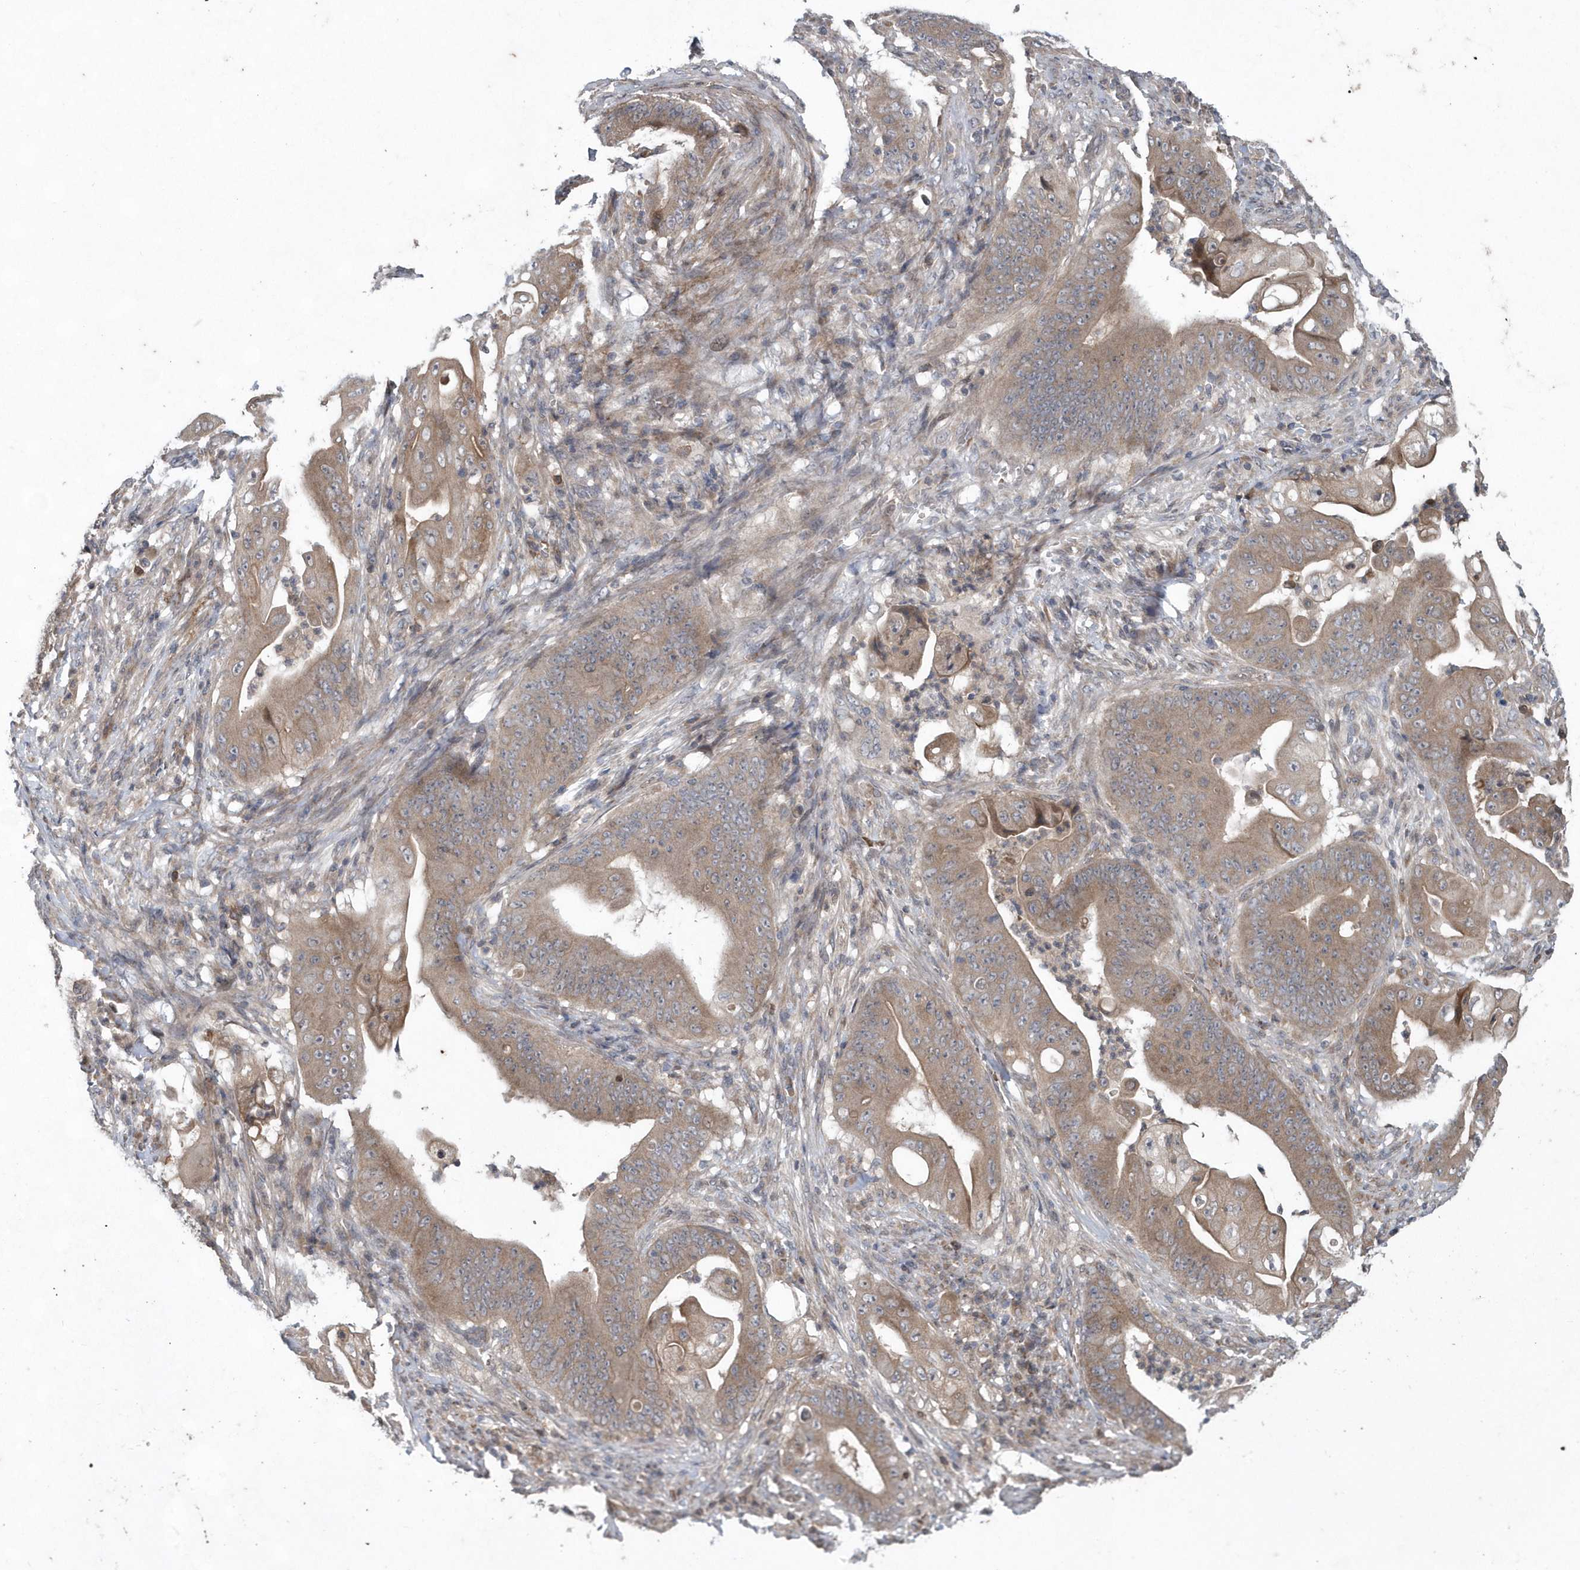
{"staining": {"intensity": "moderate", "quantity": ">75%", "location": "cytoplasmic/membranous"}, "tissue": "stomach cancer", "cell_type": "Tumor cells", "image_type": "cancer", "snomed": [{"axis": "morphology", "description": "Adenocarcinoma, NOS"}, {"axis": "topography", "description": "Stomach"}], "caption": "Protein expression by IHC exhibits moderate cytoplasmic/membranous expression in approximately >75% of tumor cells in stomach cancer. (Stains: DAB in brown, nuclei in blue, Microscopy: brightfield microscopy at high magnification).", "gene": "HMGCS1", "patient": {"sex": "female", "age": 73}}